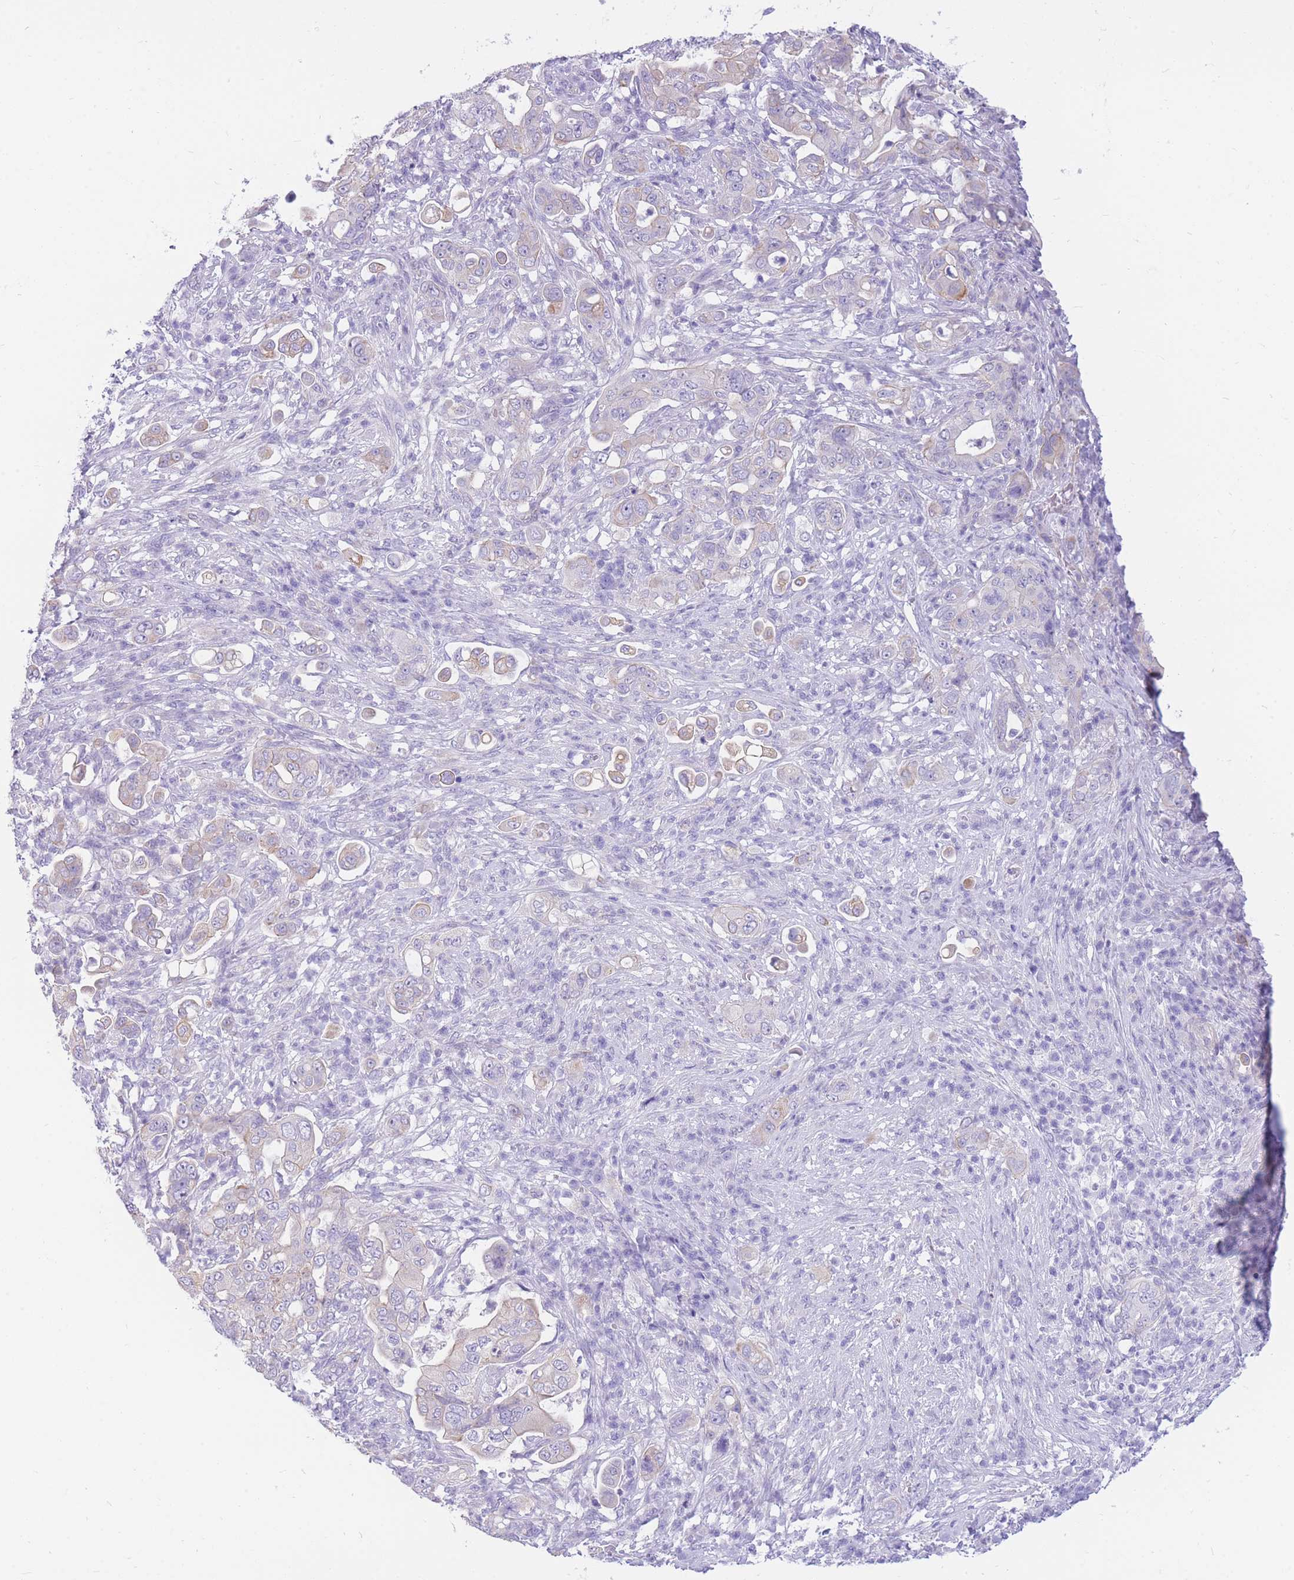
{"staining": {"intensity": "negative", "quantity": "none", "location": "none"}, "tissue": "pancreatic cancer", "cell_type": "Tumor cells", "image_type": "cancer", "snomed": [{"axis": "morphology", "description": "Normal tissue, NOS"}, {"axis": "morphology", "description": "Adenocarcinoma, NOS"}, {"axis": "topography", "description": "Lymph node"}, {"axis": "topography", "description": "Pancreas"}], "caption": "This is an immunohistochemistry (IHC) photomicrograph of pancreatic adenocarcinoma. There is no positivity in tumor cells.", "gene": "ZNF311", "patient": {"sex": "female", "age": 67}}